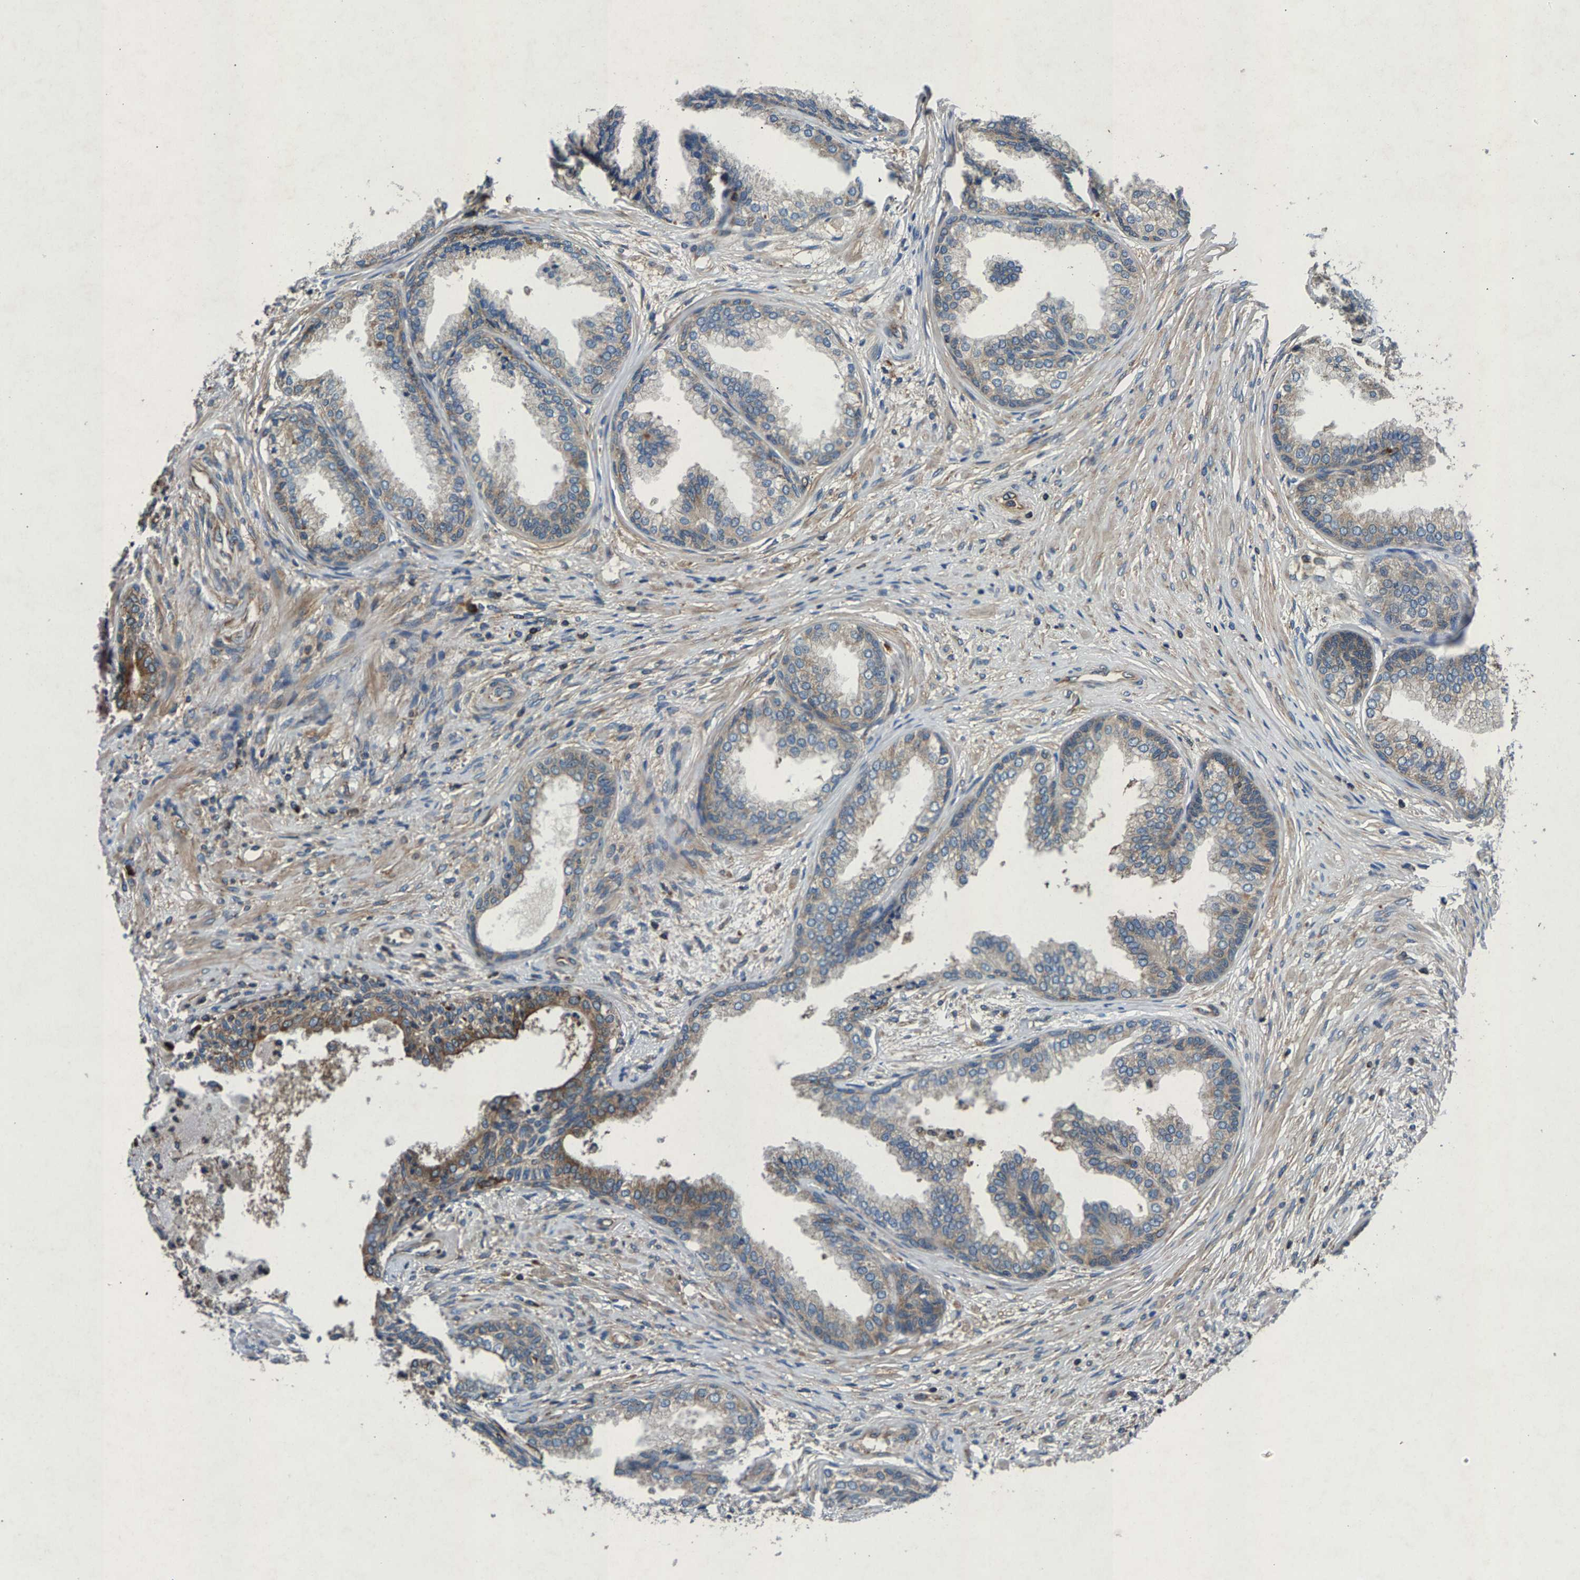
{"staining": {"intensity": "weak", "quantity": "25%-75%", "location": "cytoplasmic/membranous"}, "tissue": "prostate", "cell_type": "Glandular cells", "image_type": "normal", "snomed": [{"axis": "morphology", "description": "Normal tissue, NOS"}, {"axis": "topography", "description": "Prostate"}], "caption": "The photomicrograph exhibits a brown stain indicating the presence of a protein in the cytoplasmic/membranous of glandular cells in prostate.", "gene": "LPCAT1", "patient": {"sex": "male", "age": 76}}